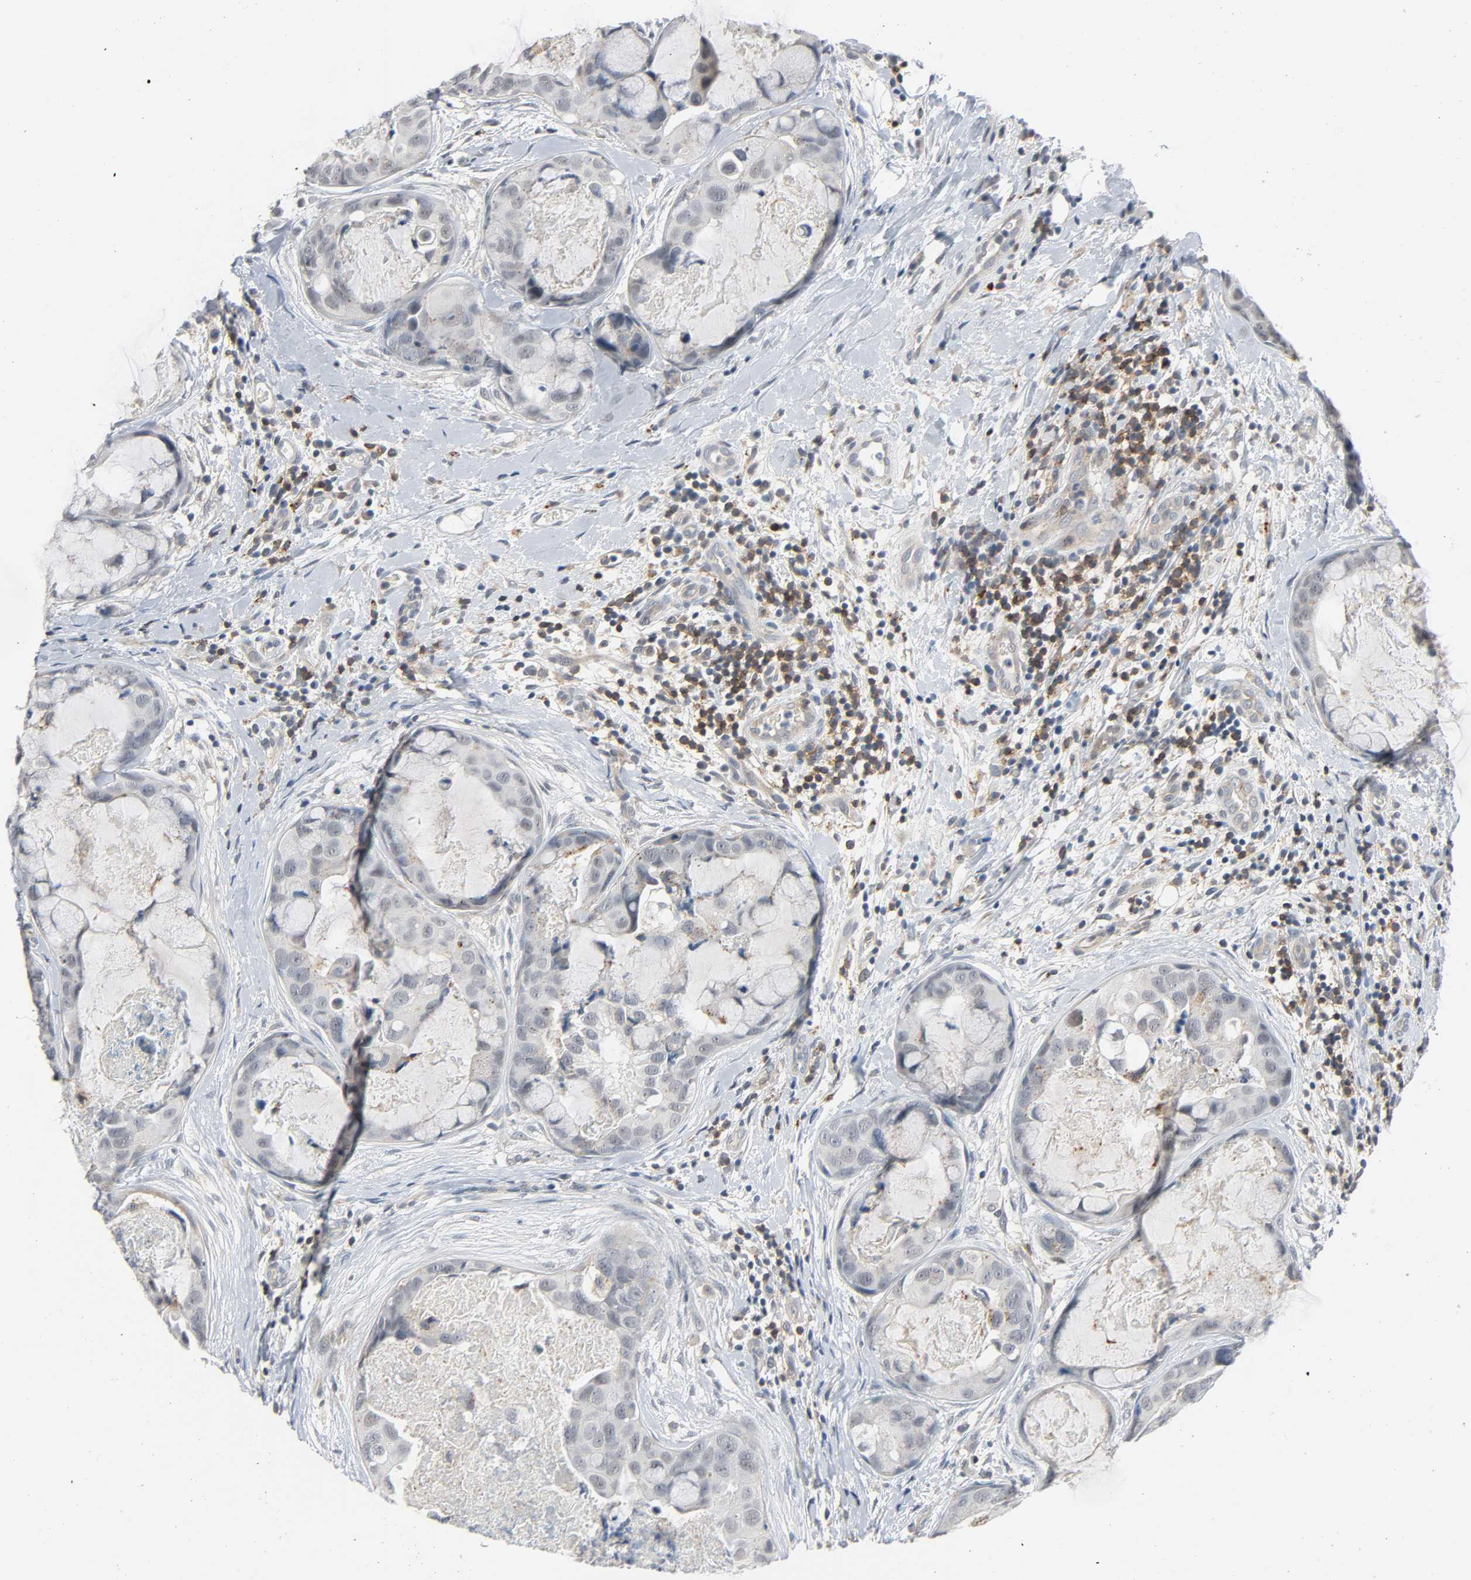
{"staining": {"intensity": "negative", "quantity": "none", "location": "none"}, "tissue": "breast cancer", "cell_type": "Tumor cells", "image_type": "cancer", "snomed": [{"axis": "morphology", "description": "Duct carcinoma"}, {"axis": "topography", "description": "Breast"}], "caption": "Tumor cells show no significant protein staining in infiltrating ductal carcinoma (breast).", "gene": "CD4", "patient": {"sex": "female", "age": 40}}